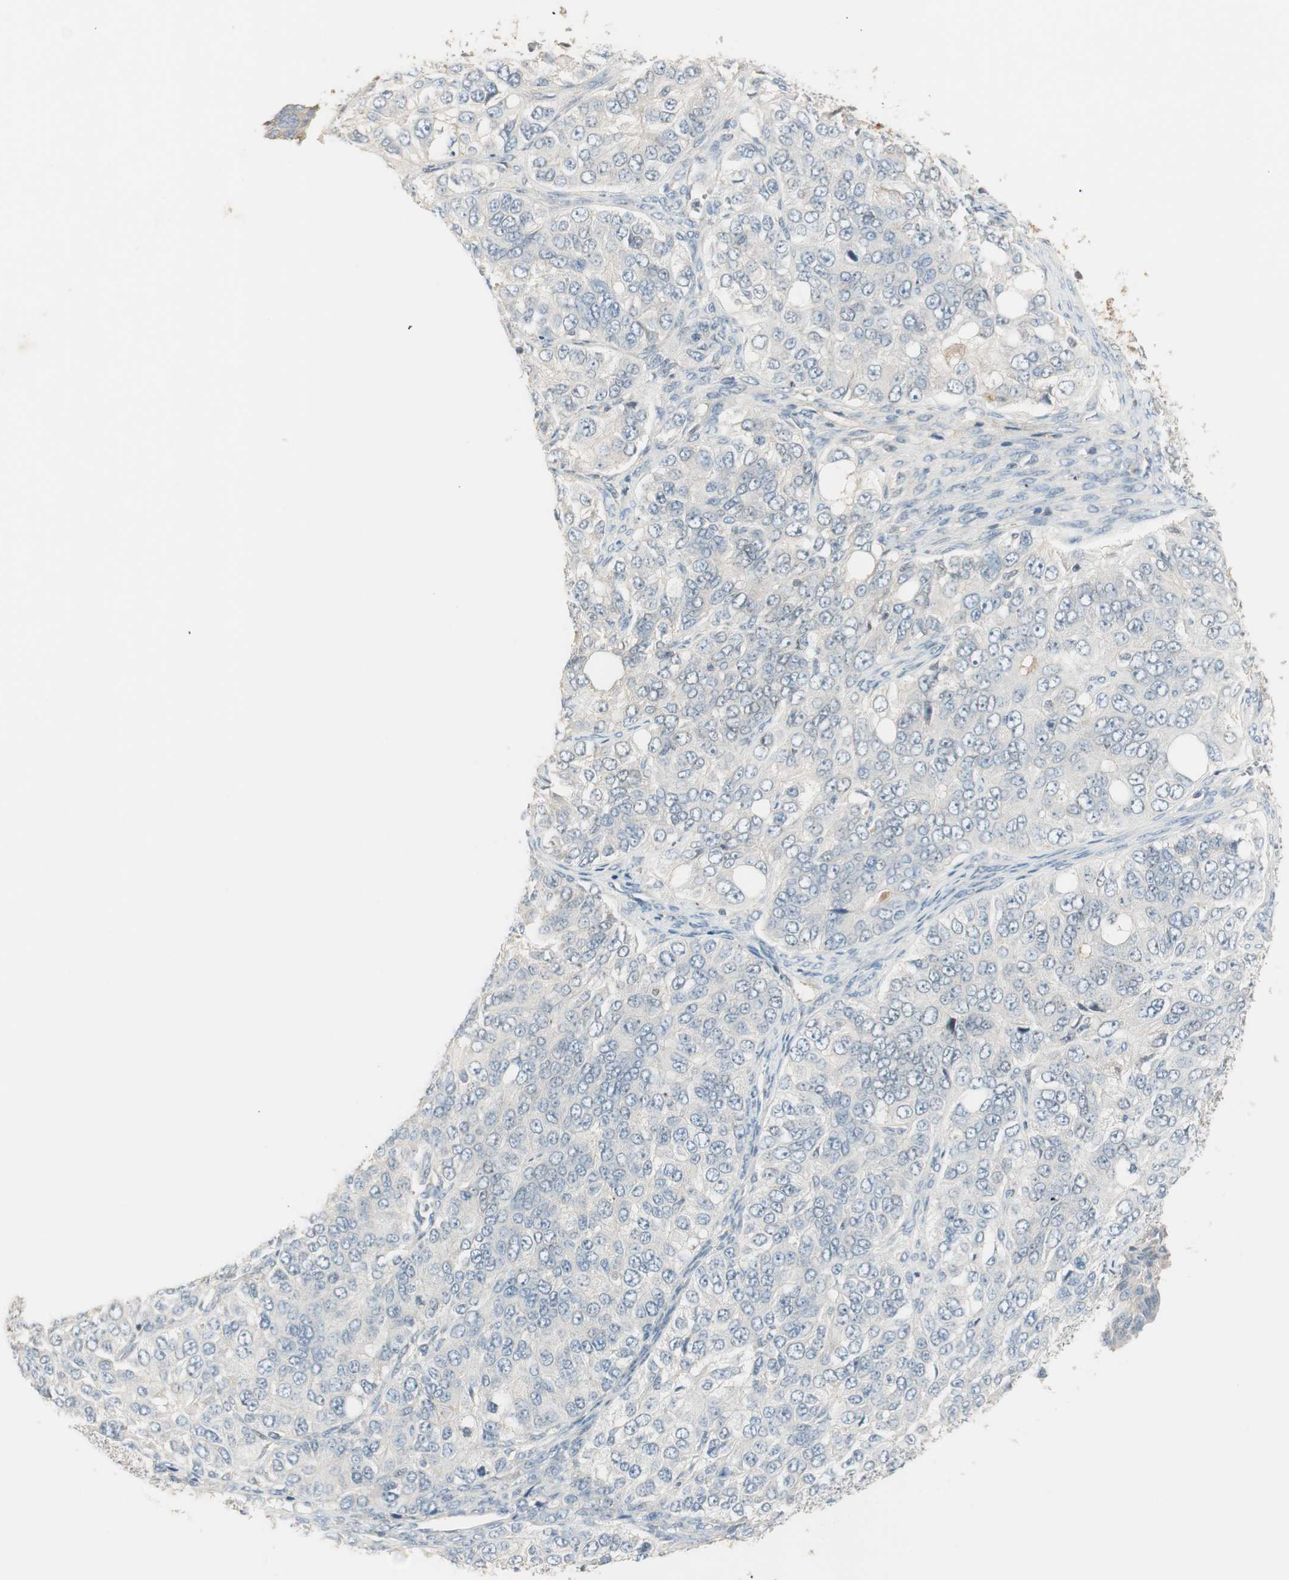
{"staining": {"intensity": "negative", "quantity": "none", "location": "none"}, "tissue": "ovarian cancer", "cell_type": "Tumor cells", "image_type": "cancer", "snomed": [{"axis": "morphology", "description": "Carcinoma, endometroid"}, {"axis": "topography", "description": "Ovary"}], "caption": "Immunohistochemistry histopathology image of neoplastic tissue: human ovarian cancer (endometroid carcinoma) stained with DAB (3,3'-diaminobenzidine) displays no significant protein expression in tumor cells.", "gene": "RUNX2", "patient": {"sex": "female", "age": 51}}